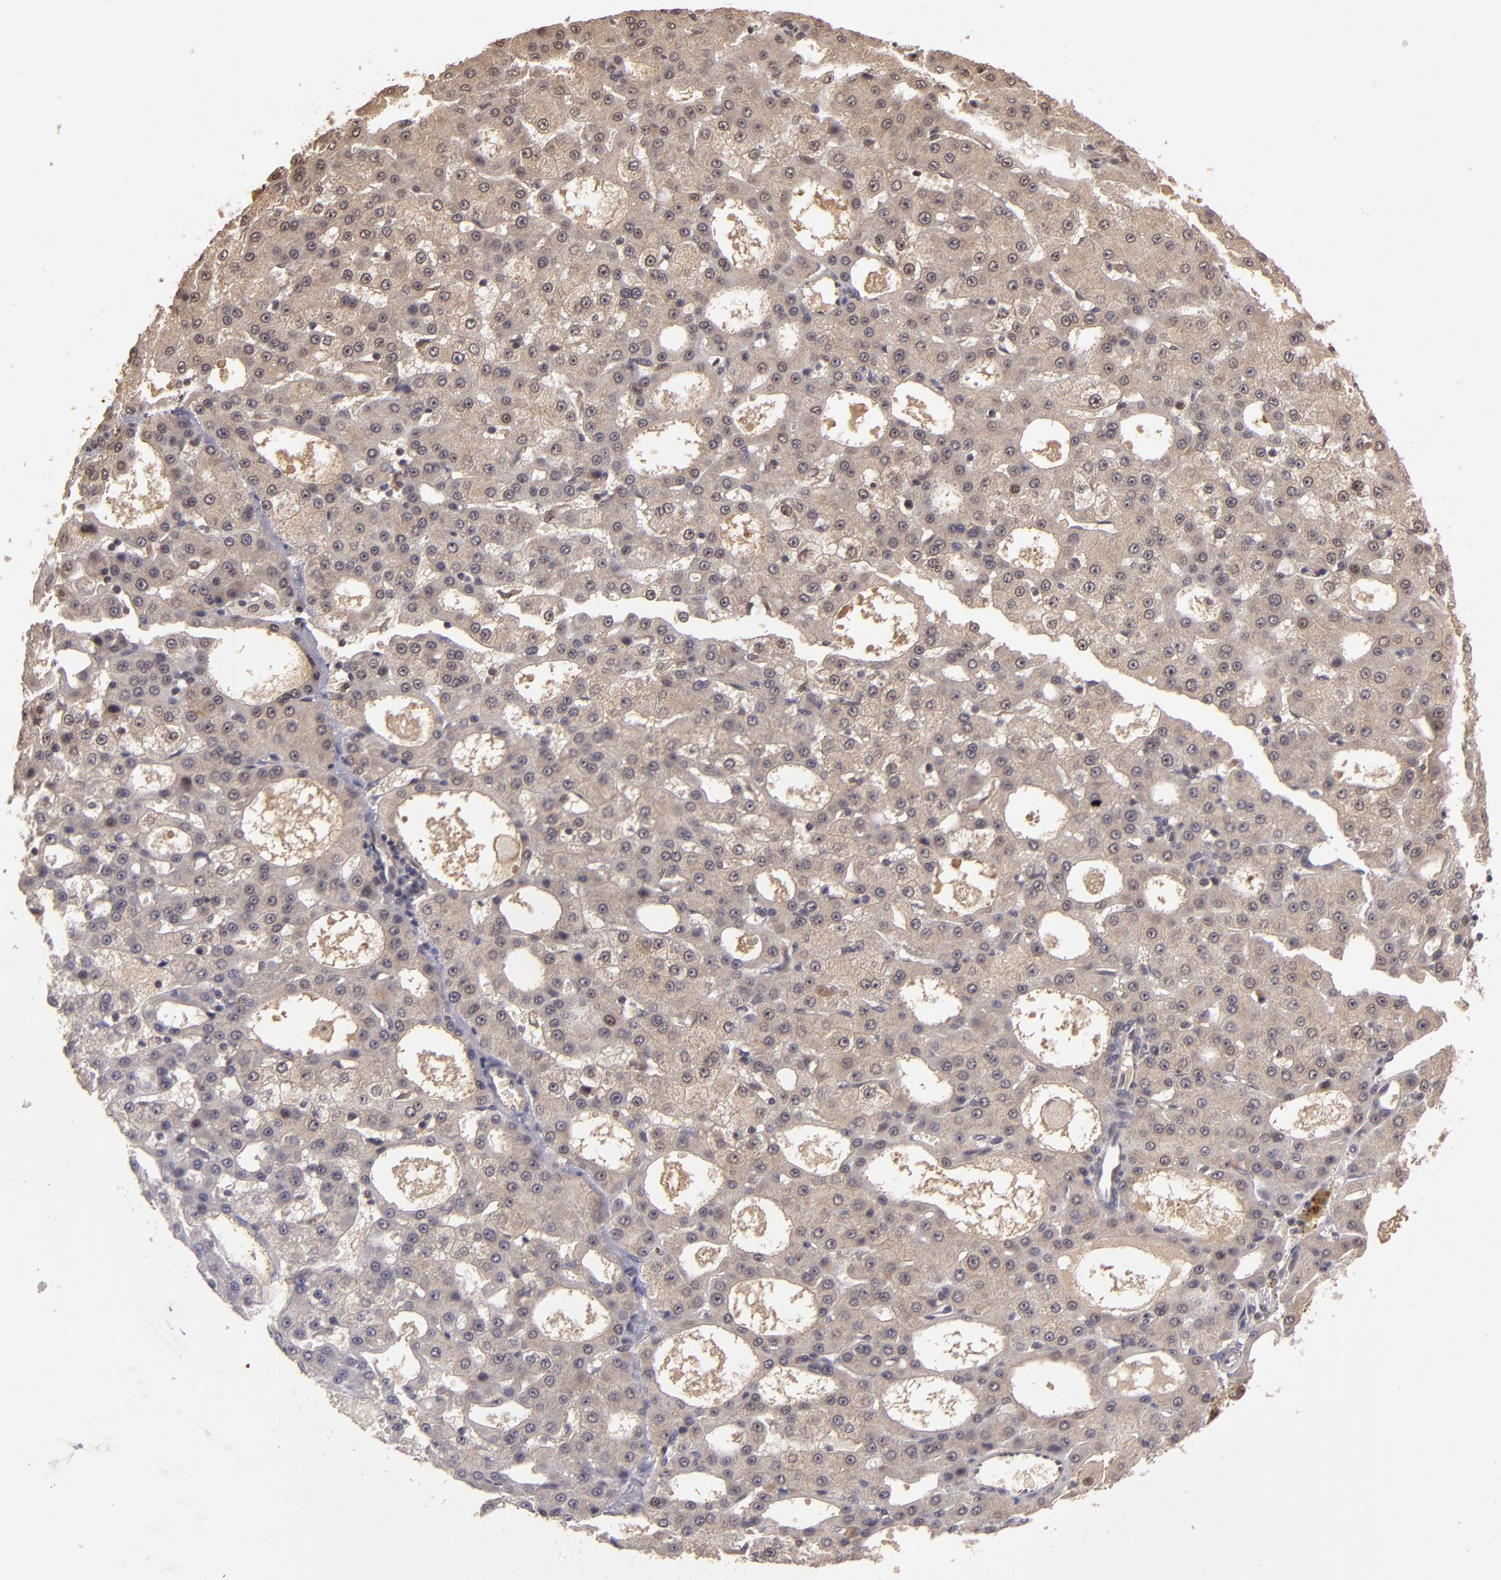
{"staining": {"intensity": "moderate", "quantity": ">75%", "location": "cytoplasmic/membranous,nuclear"}, "tissue": "liver cancer", "cell_type": "Tumor cells", "image_type": "cancer", "snomed": [{"axis": "morphology", "description": "Carcinoma, Hepatocellular, NOS"}, {"axis": "topography", "description": "Liver"}], "caption": "Protein expression analysis of liver hepatocellular carcinoma demonstrates moderate cytoplasmic/membranous and nuclear expression in about >75% of tumor cells.", "gene": "ABHD12B", "patient": {"sex": "male", "age": 47}}